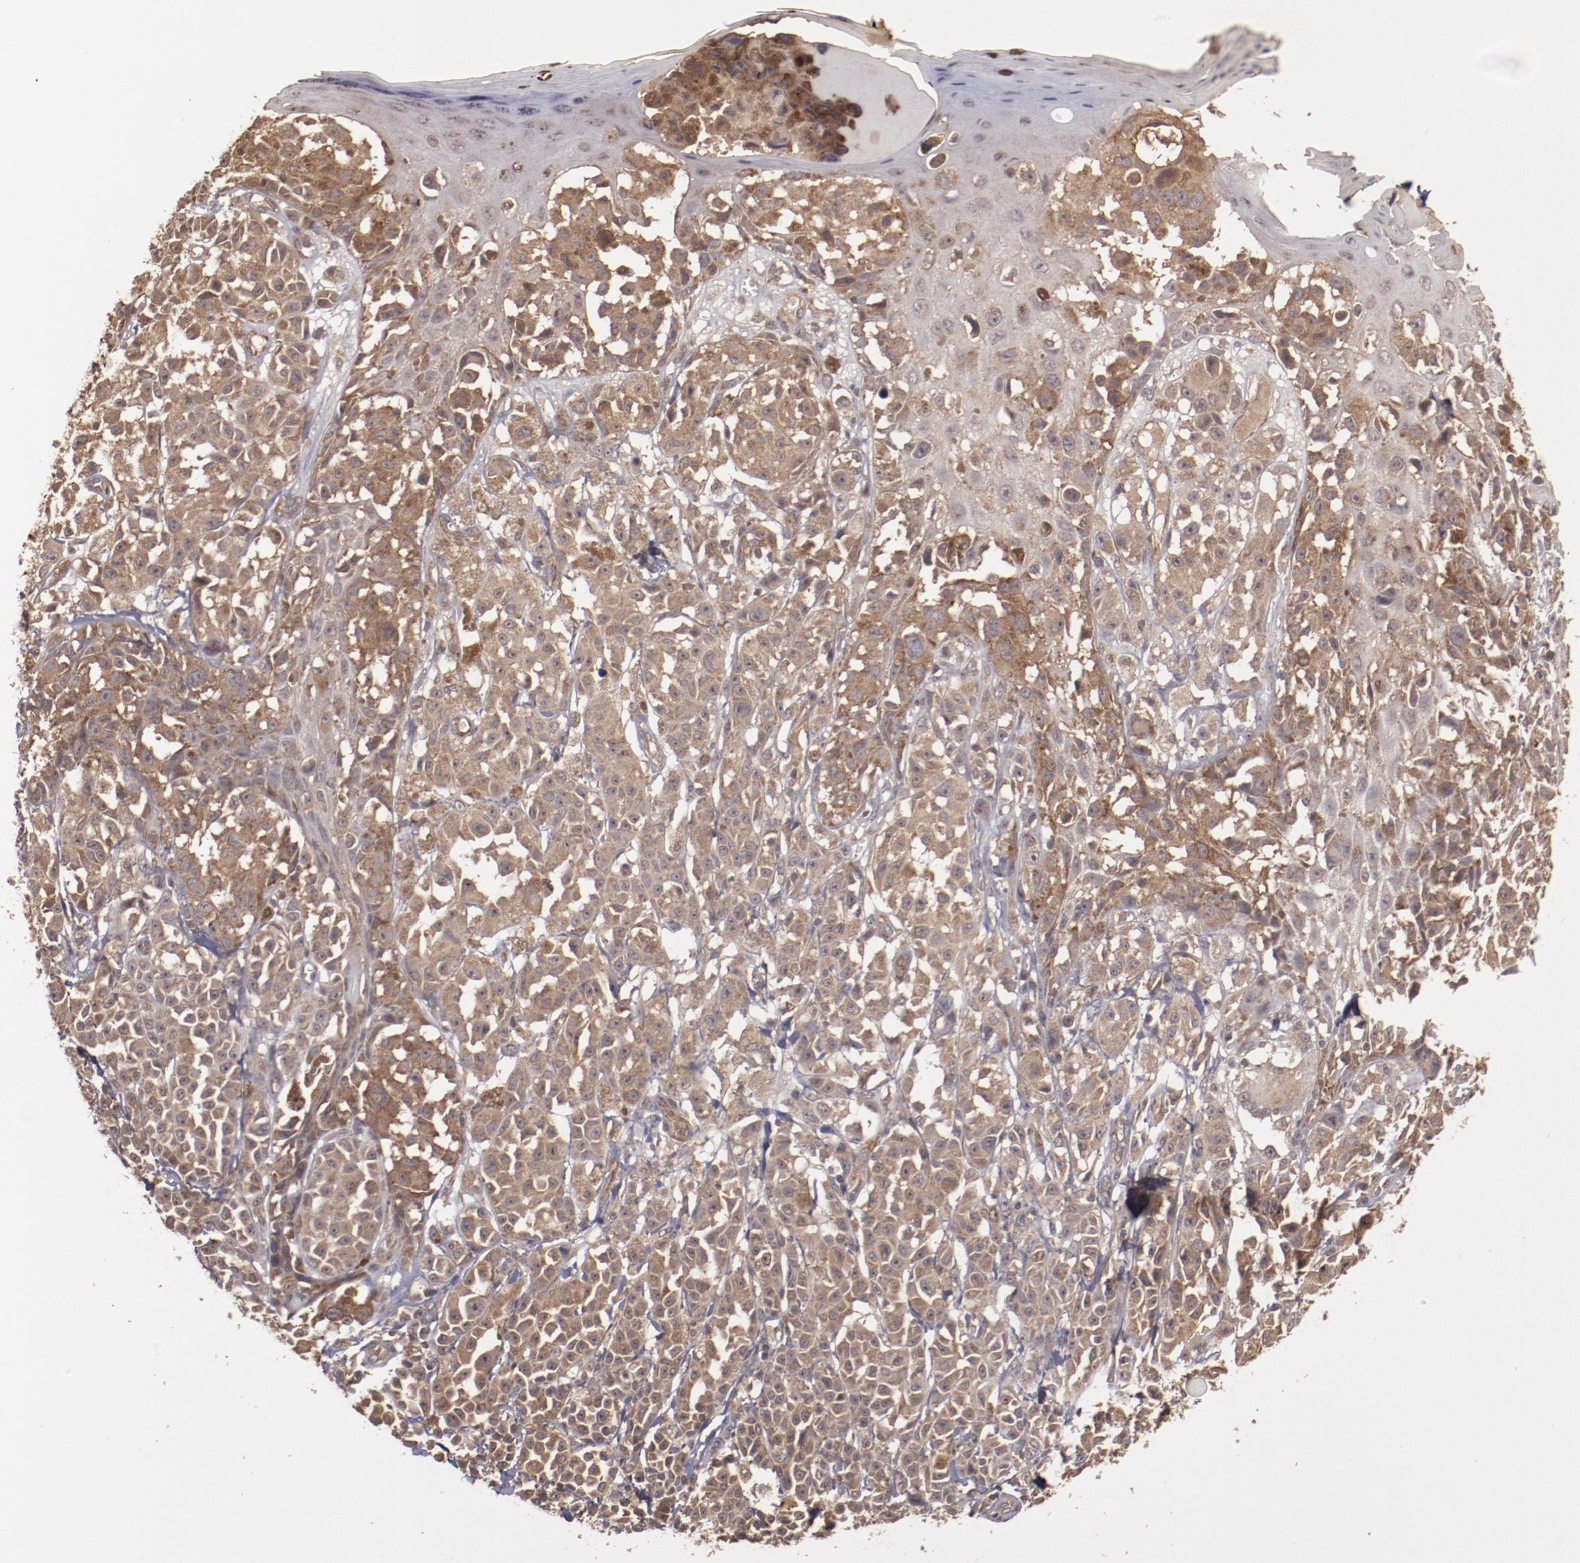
{"staining": {"intensity": "moderate", "quantity": ">75%", "location": "cytoplasmic/membranous"}, "tissue": "melanoma", "cell_type": "Tumor cells", "image_type": "cancer", "snomed": [{"axis": "morphology", "description": "Malignant melanoma, NOS"}, {"axis": "topography", "description": "Skin"}], "caption": "There is medium levels of moderate cytoplasmic/membranous positivity in tumor cells of melanoma, as demonstrated by immunohistochemical staining (brown color).", "gene": "TXNDC16", "patient": {"sex": "female", "age": 38}}